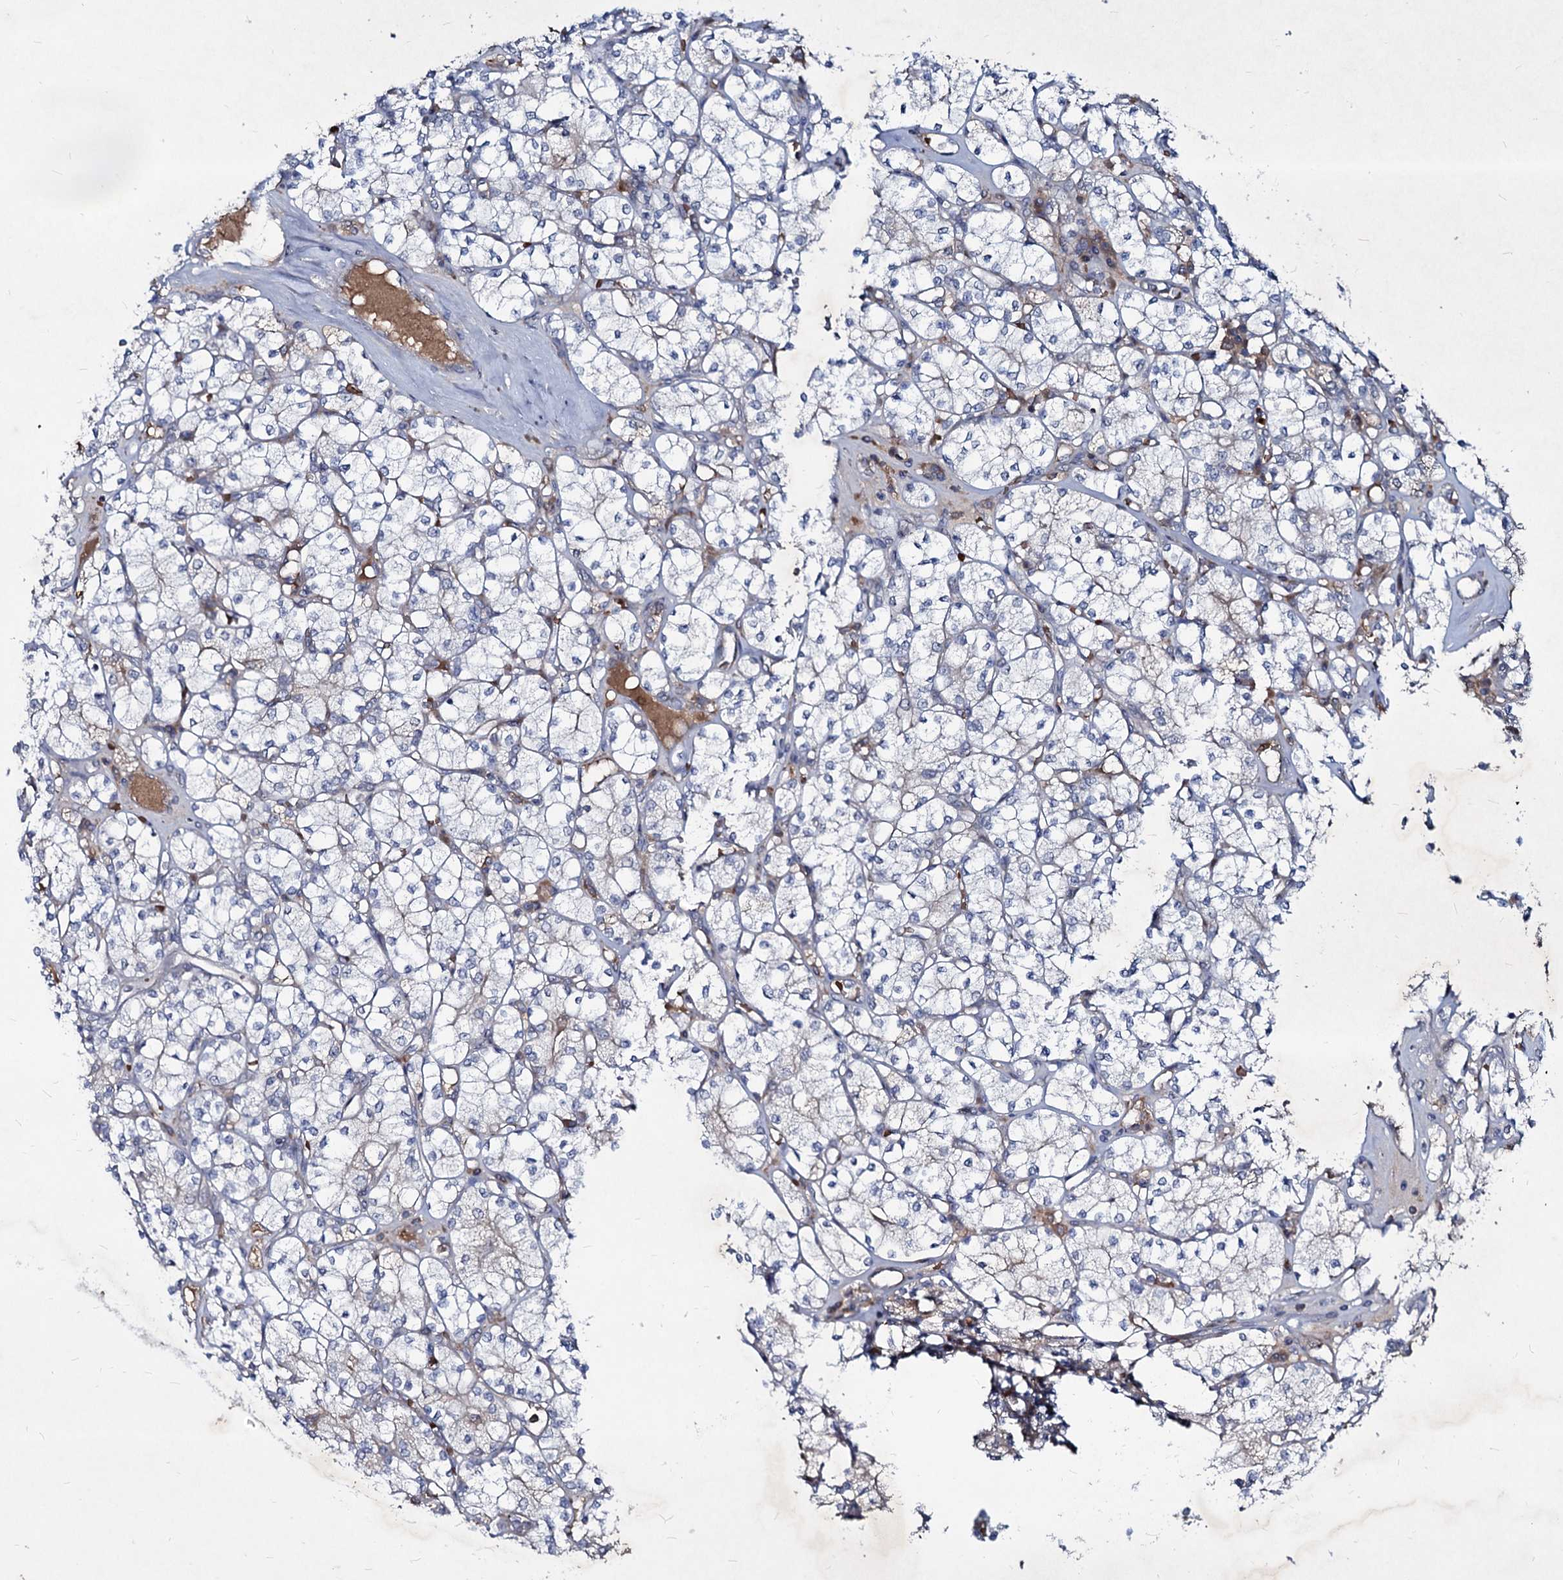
{"staining": {"intensity": "negative", "quantity": "none", "location": "none"}, "tissue": "renal cancer", "cell_type": "Tumor cells", "image_type": "cancer", "snomed": [{"axis": "morphology", "description": "Adenocarcinoma, NOS"}, {"axis": "topography", "description": "Kidney"}], "caption": "This is an immunohistochemistry (IHC) histopathology image of human renal cancer. There is no positivity in tumor cells.", "gene": "RNF6", "patient": {"sex": "male", "age": 77}}